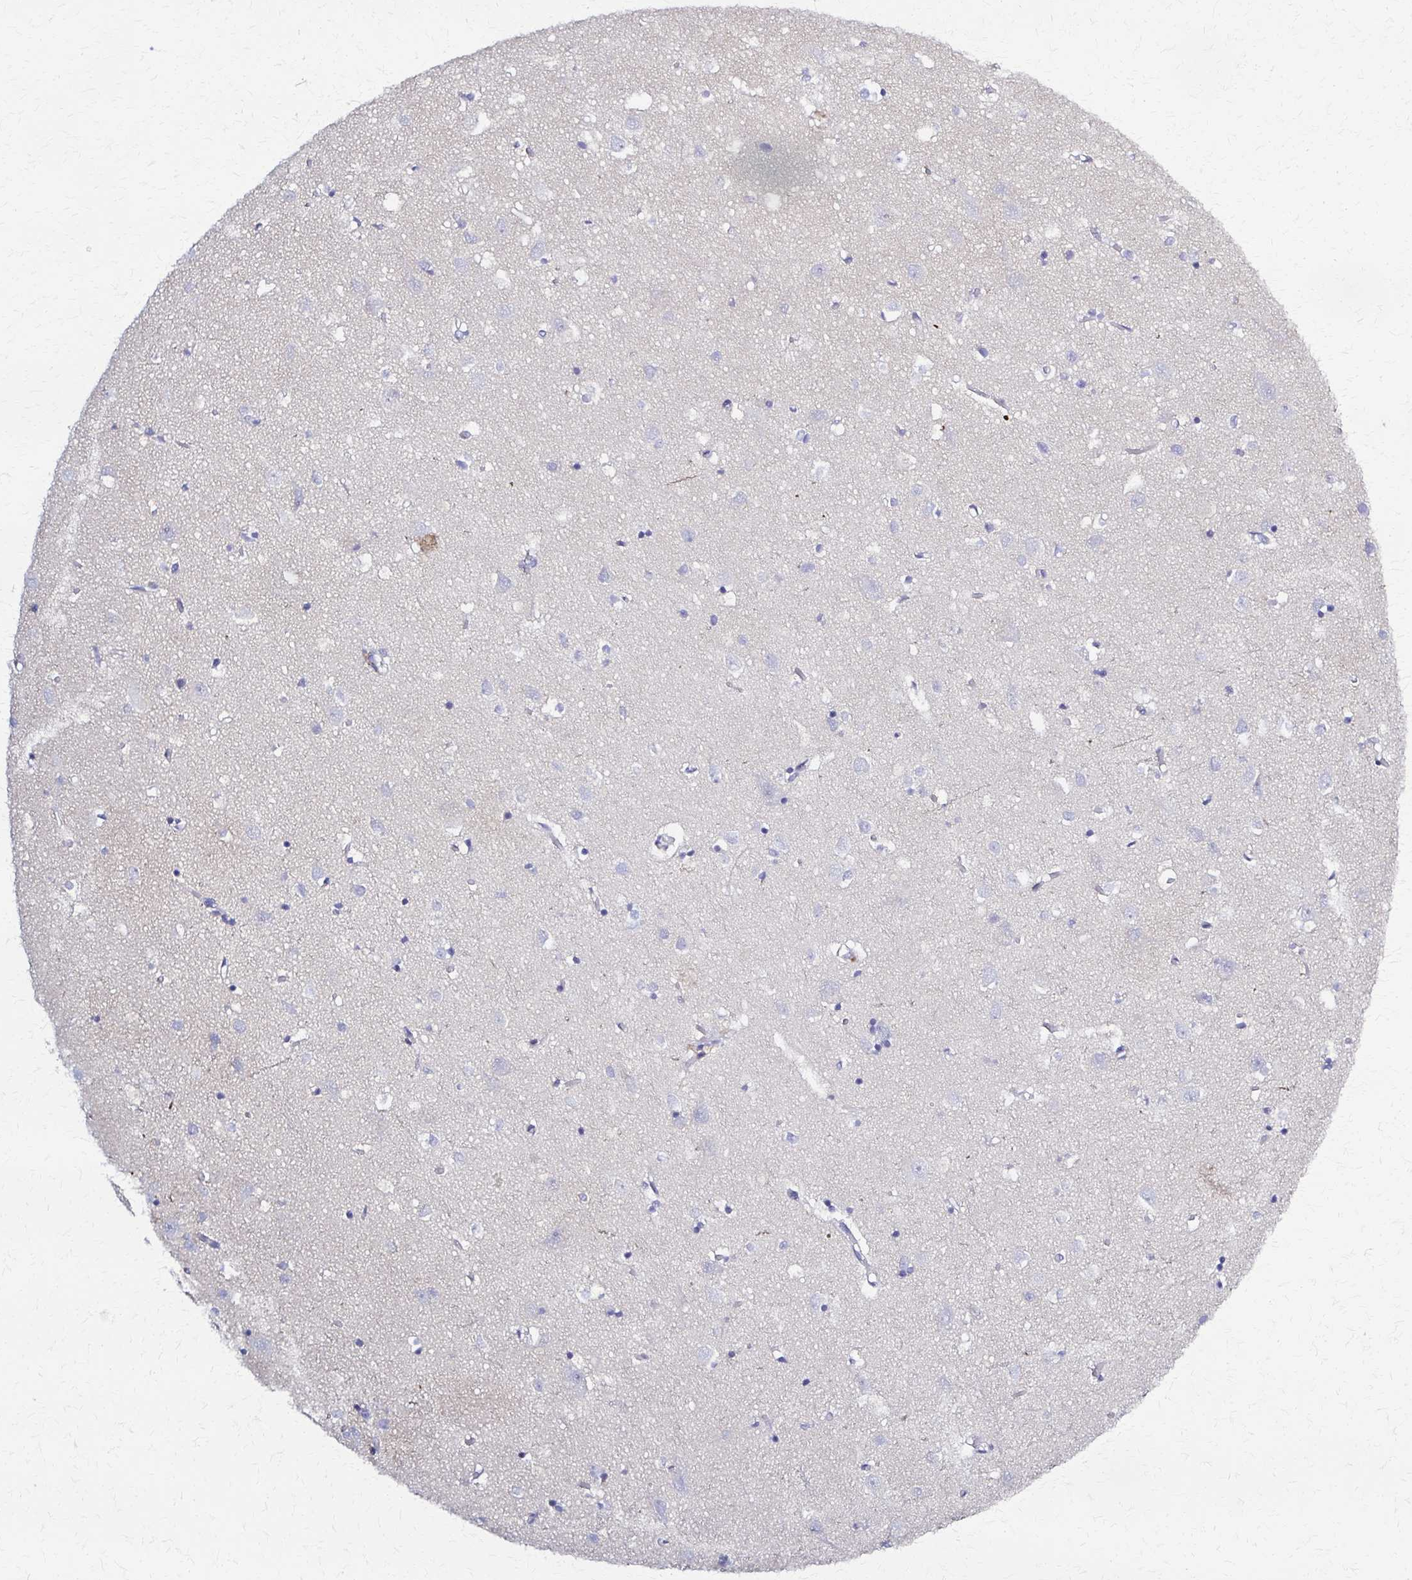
{"staining": {"intensity": "negative", "quantity": "none", "location": "none"}, "tissue": "cerebral cortex", "cell_type": "Endothelial cells", "image_type": "normal", "snomed": [{"axis": "morphology", "description": "Normal tissue, NOS"}, {"axis": "topography", "description": "Cerebral cortex"}], "caption": "High power microscopy micrograph of an immunohistochemistry micrograph of unremarkable cerebral cortex, revealing no significant positivity in endothelial cells. (IHC, brightfield microscopy, high magnification).", "gene": "RHOBTB2", "patient": {"sex": "male", "age": 70}}